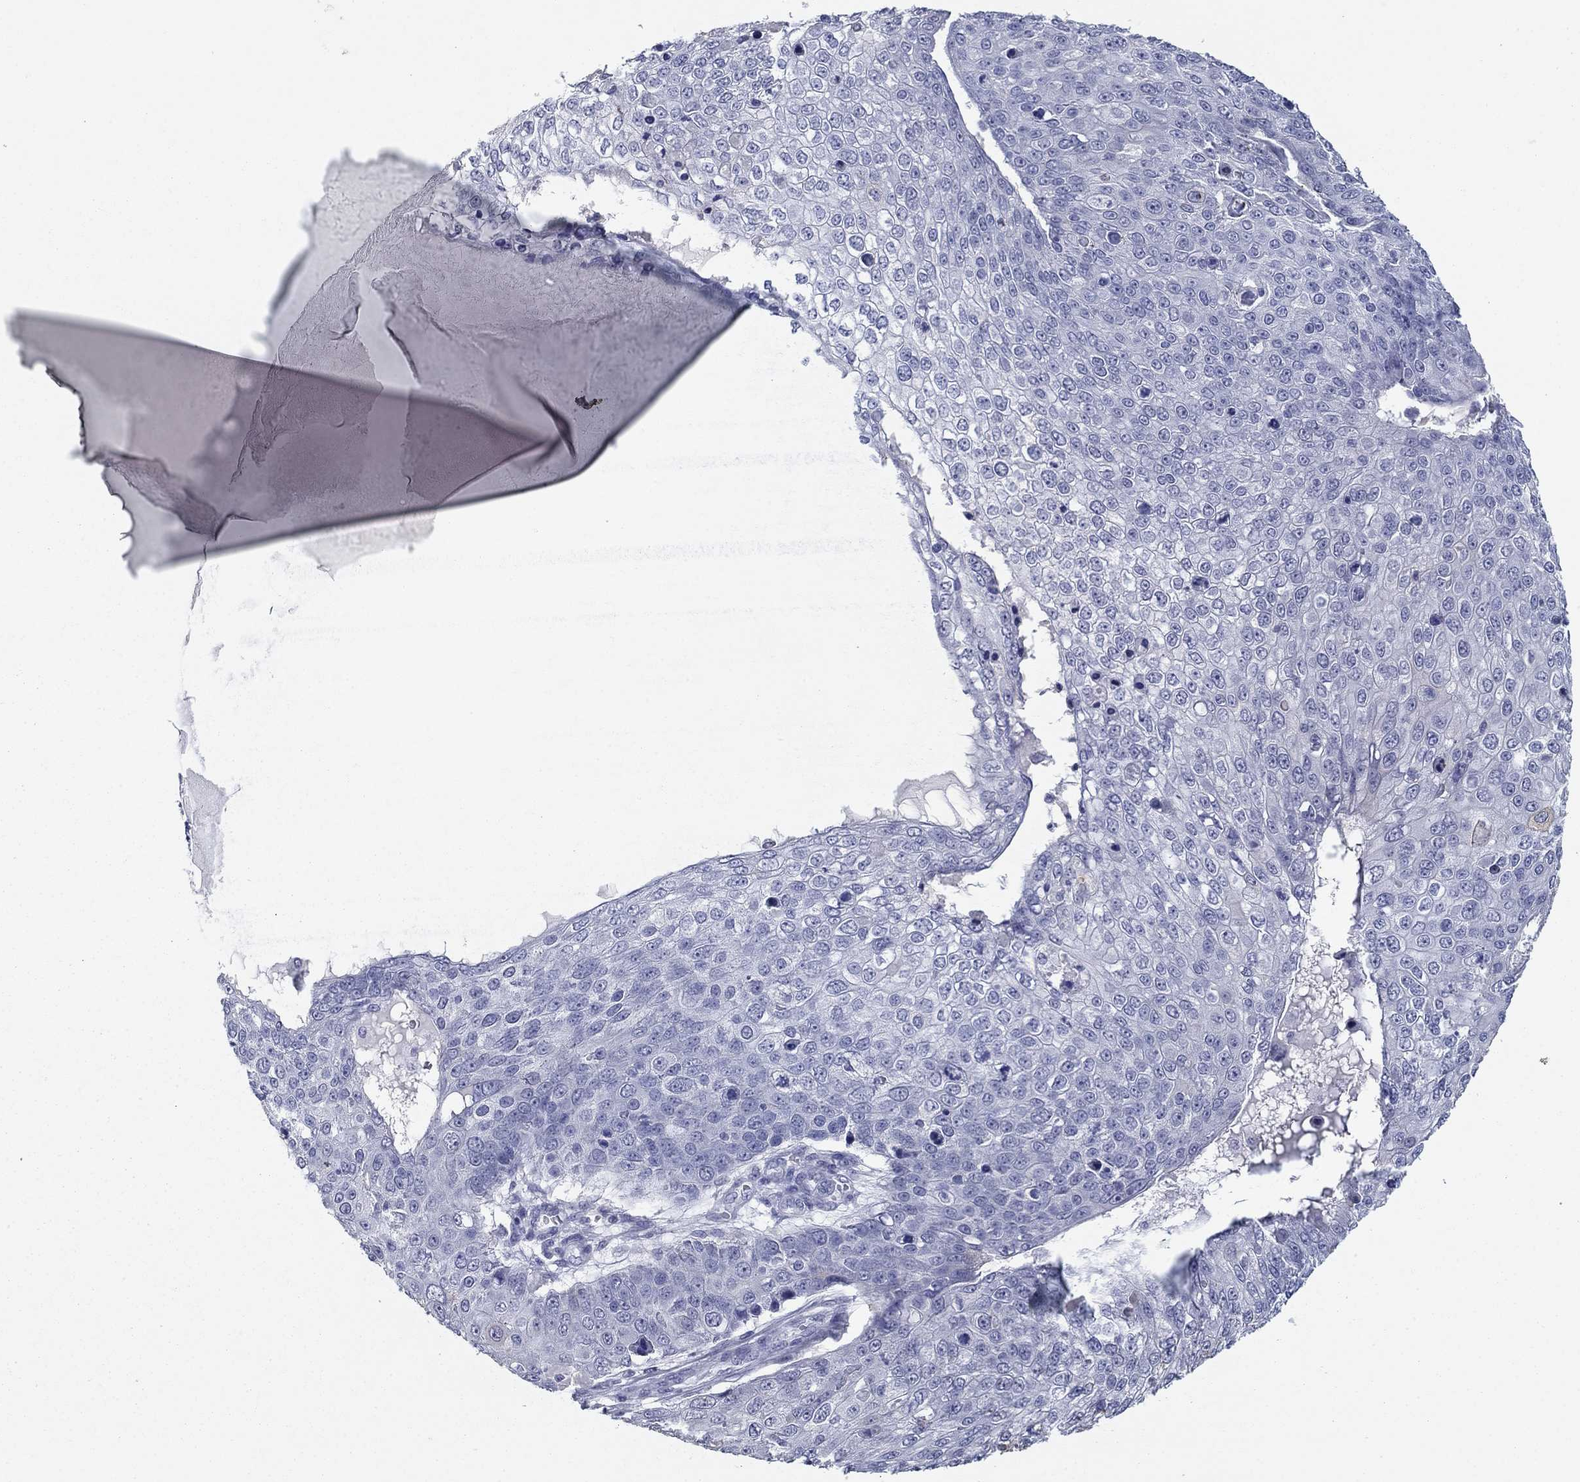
{"staining": {"intensity": "negative", "quantity": "none", "location": "none"}, "tissue": "skin cancer", "cell_type": "Tumor cells", "image_type": "cancer", "snomed": [{"axis": "morphology", "description": "Squamous cell carcinoma, NOS"}, {"axis": "topography", "description": "Skin"}], "caption": "DAB immunohistochemical staining of squamous cell carcinoma (skin) exhibits no significant expression in tumor cells.", "gene": "KRT75", "patient": {"sex": "male", "age": 71}}